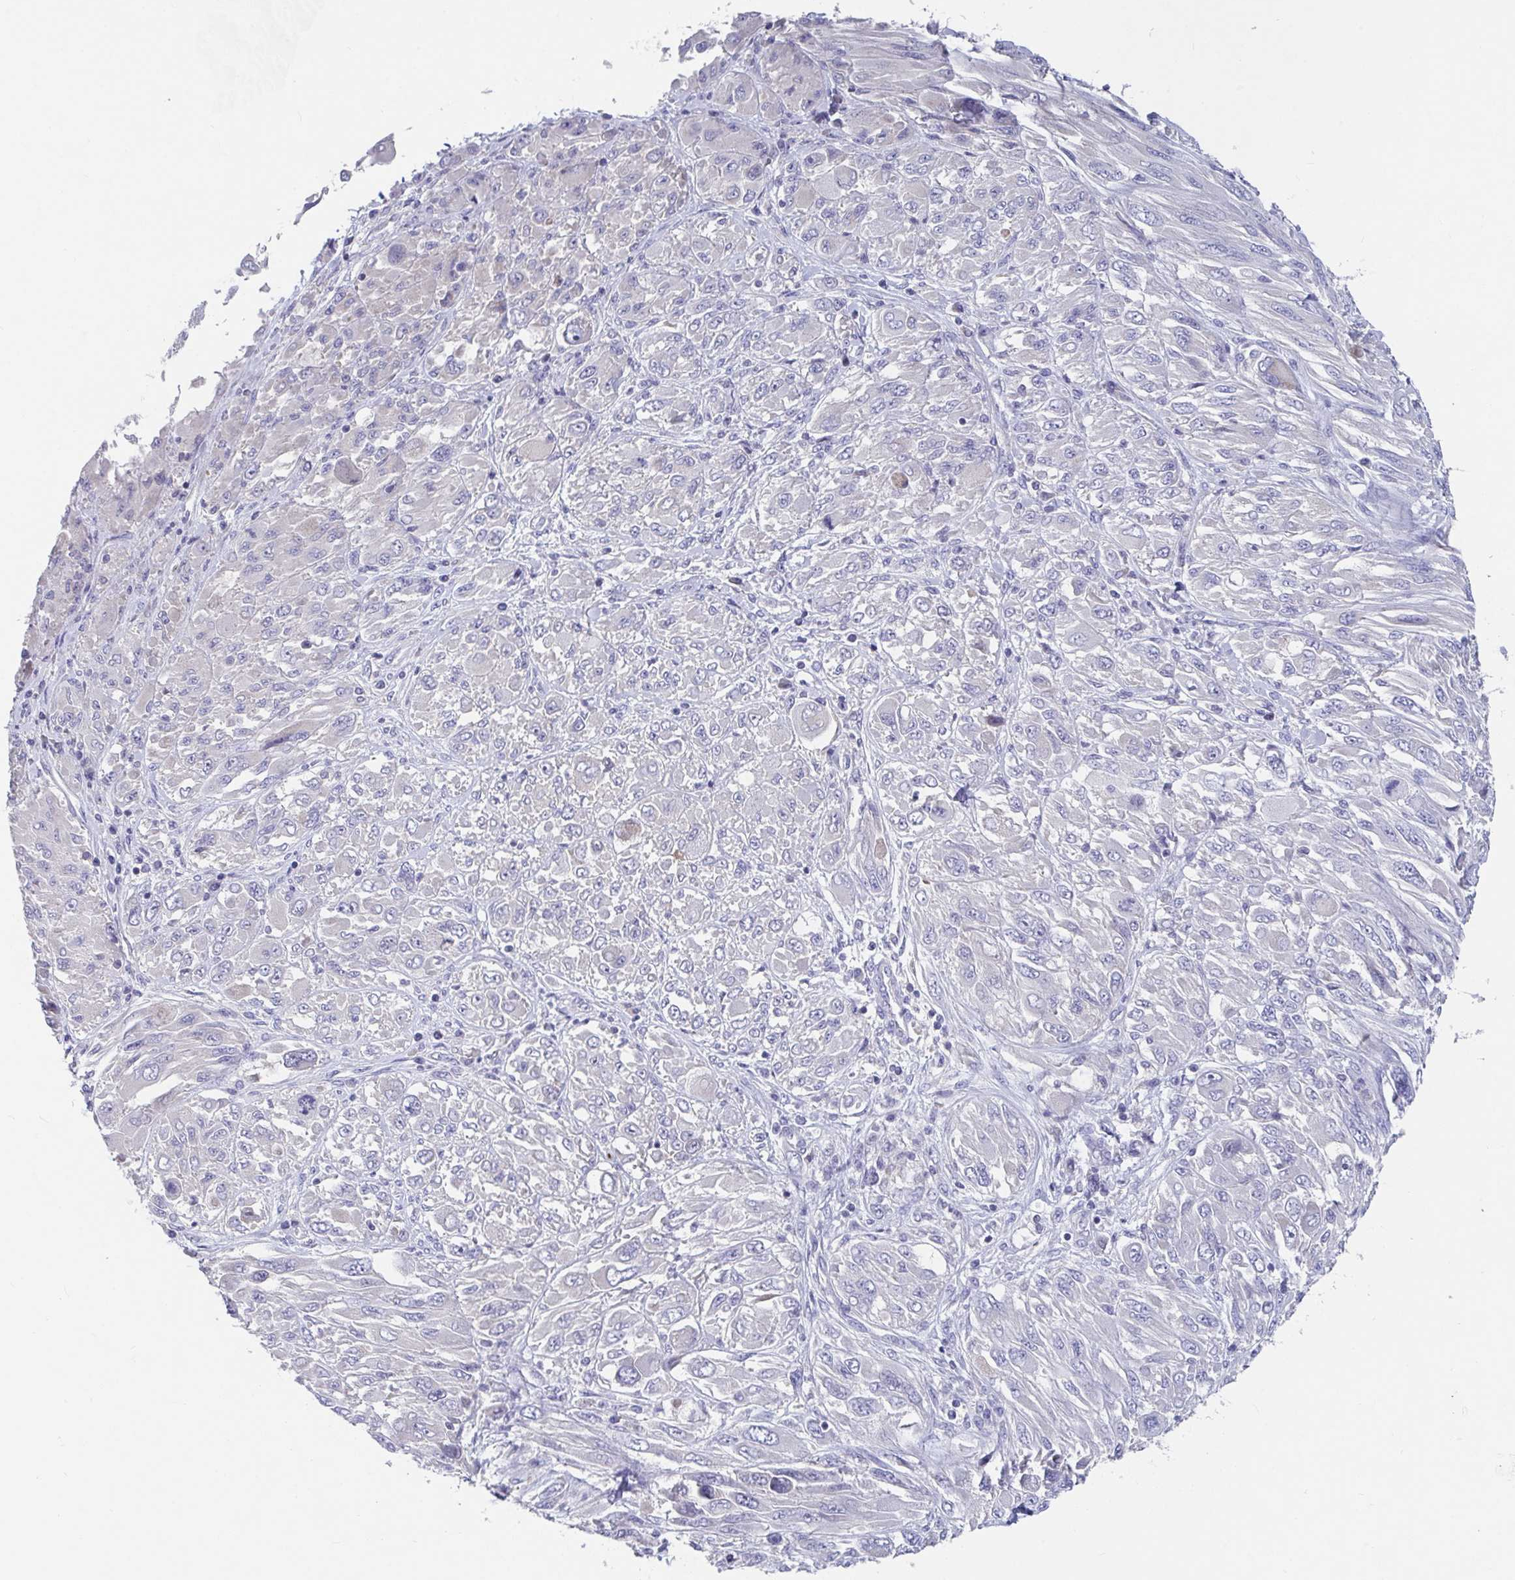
{"staining": {"intensity": "negative", "quantity": "none", "location": "none"}, "tissue": "melanoma", "cell_type": "Tumor cells", "image_type": "cancer", "snomed": [{"axis": "morphology", "description": "Malignant melanoma, NOS"}, {"axis": "topography", "description": "Skin"}], "caption": "Immunohistochemistry image of neoplastic tissue: melanoma stained with DAB (3,3'-diaminobenzidine) shows no significant protein expression in tumor cells.", "gene": "ZNF561", "patient": {"sex": "female", "age": 91}}